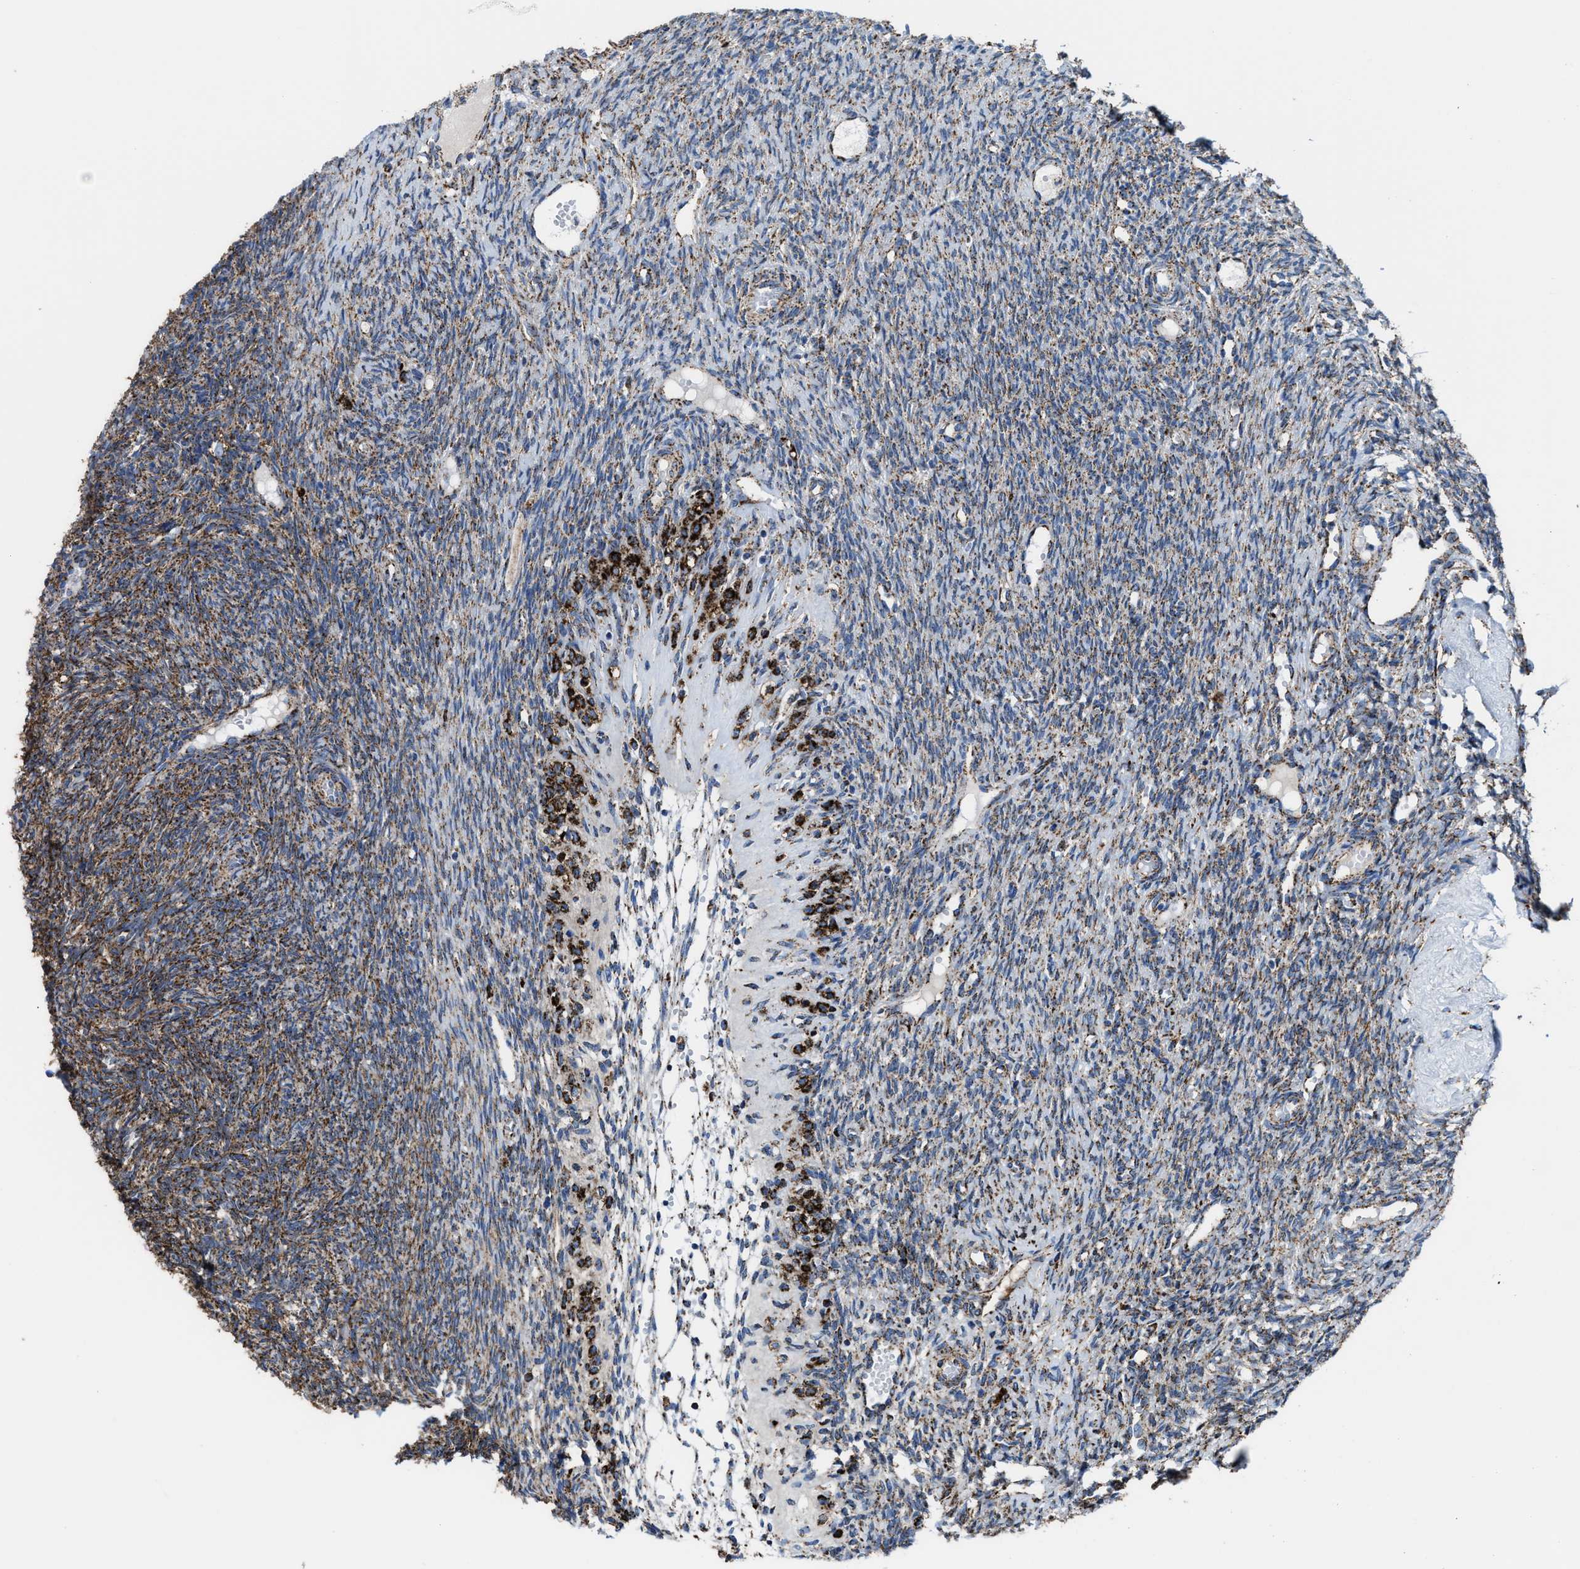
{"staining": {"intensity": "moderate", "quantity": "<25%", "location": "cytoplasmic/membranous"}, "tissue": "ovary", "cell_type": "Follicle cells", "image_type": "normal", "snomed": [{"axis": "morphology", "description": "Normal tissue, NOS"}, {"axis": "topography", "description": "Ovary"}], "caption": "A high-resolution photomicrograph shows immunohistochemistry (IHC) staining of benign ovary, which reveals moderate cytoplasmic/membranous staining in approximately <25% of follicle cells.", "gene": "ALDH1B1", "patient": {"sex": "female", "age": 41}}